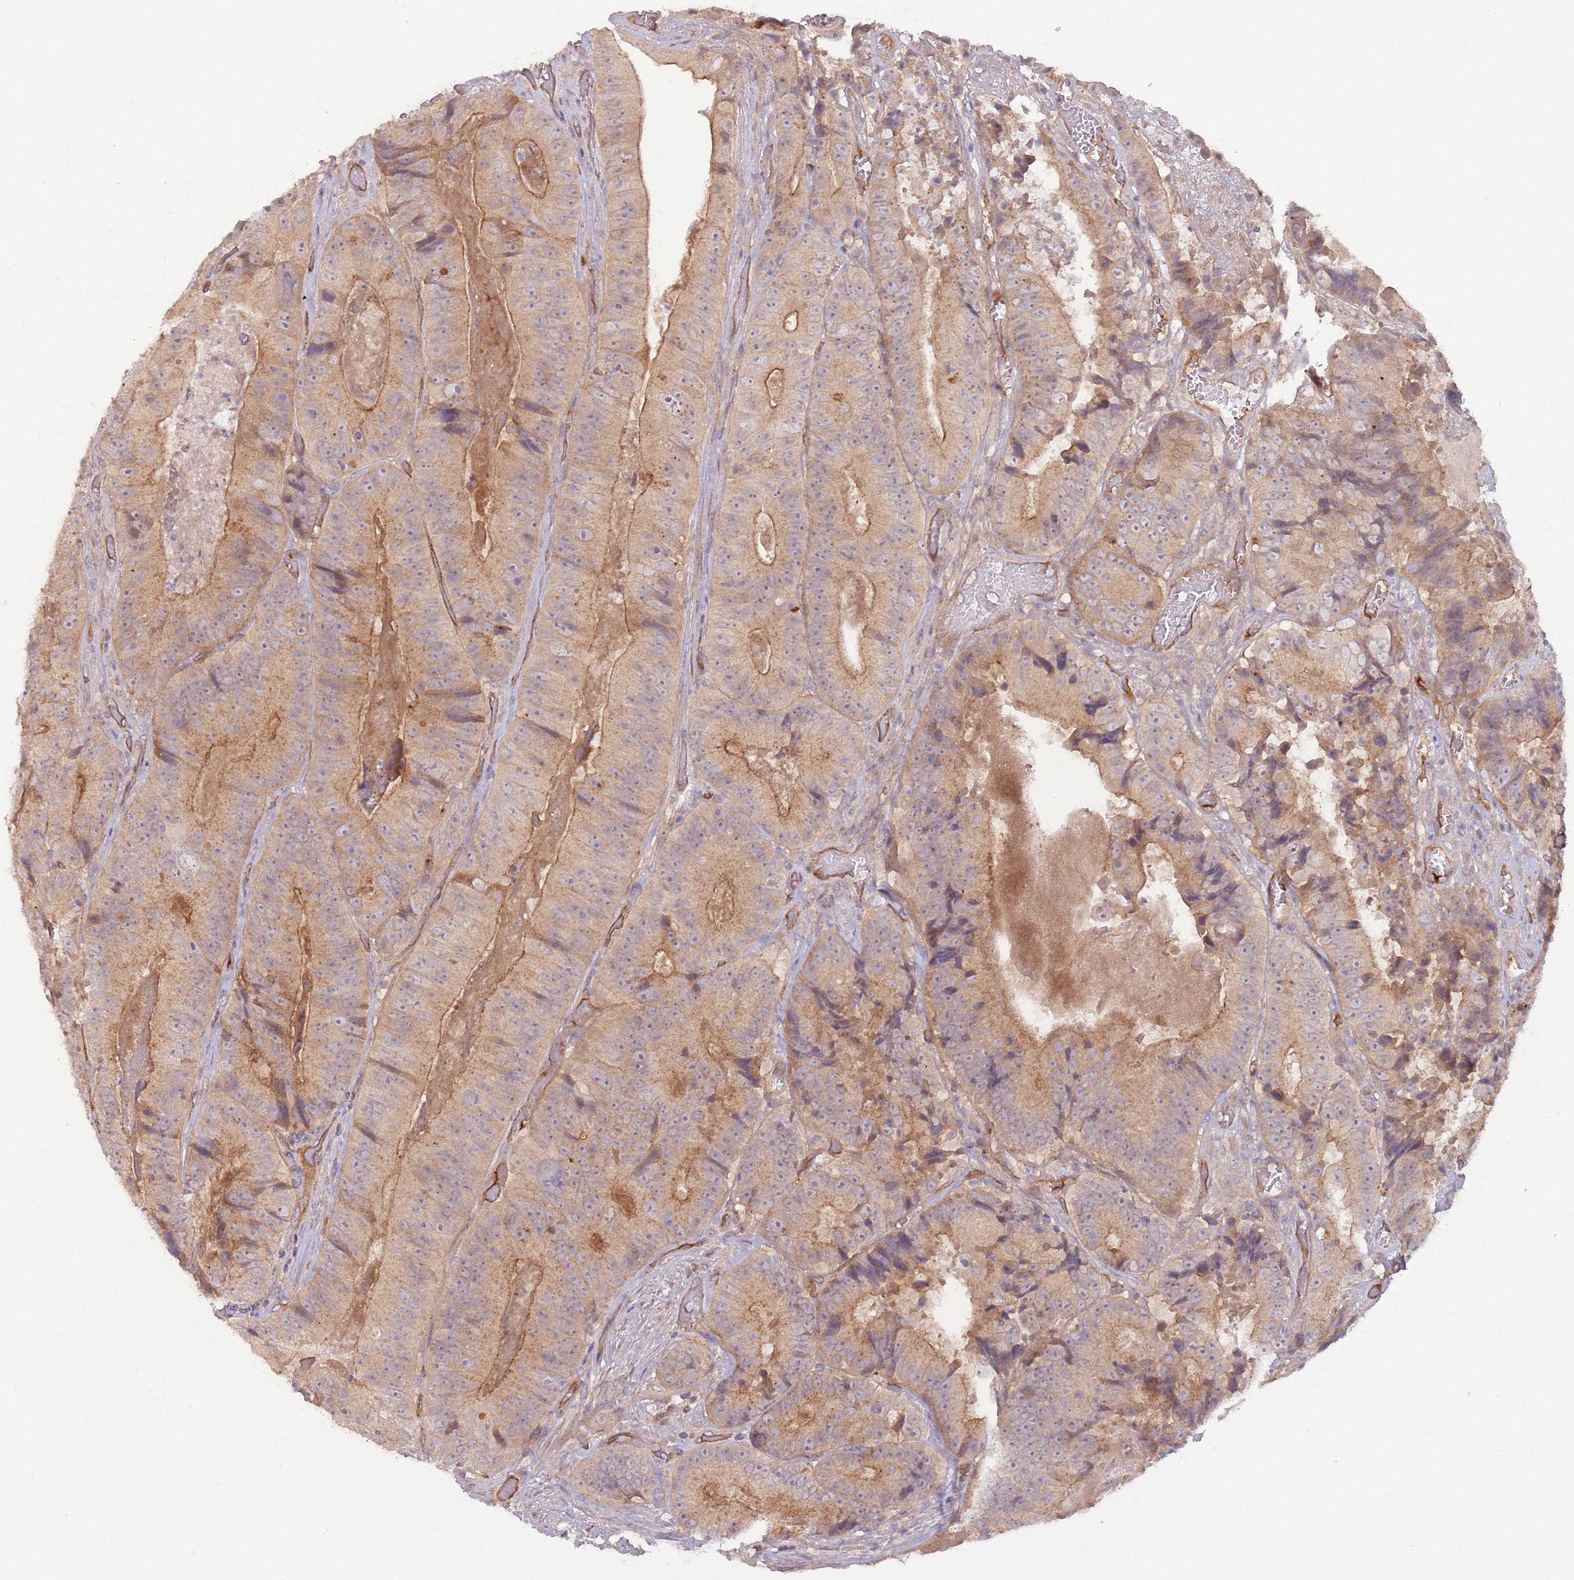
{"staining": {"intensity": "moderate", "quantity": ">75%", "location": "cytoplasmic/membranous"}, "tissue": "colorectal cancer", "cell_type": "Tumor cells", "image_type": "cancer", "snomed": [{"axis": "morphology", "description": "Adenocarcinoma, NOS"}, {"axis": "topography", "description": "Colon"}], "caption": "Immunohistochemical staining of human adenocarcinoma (colorectal) reveals medium levels of moderate cytoplasmic/membranous staining in about >75% of tumor cells.", "gene": "SAV1", "patient": {"sex": "female", "age": 86}}